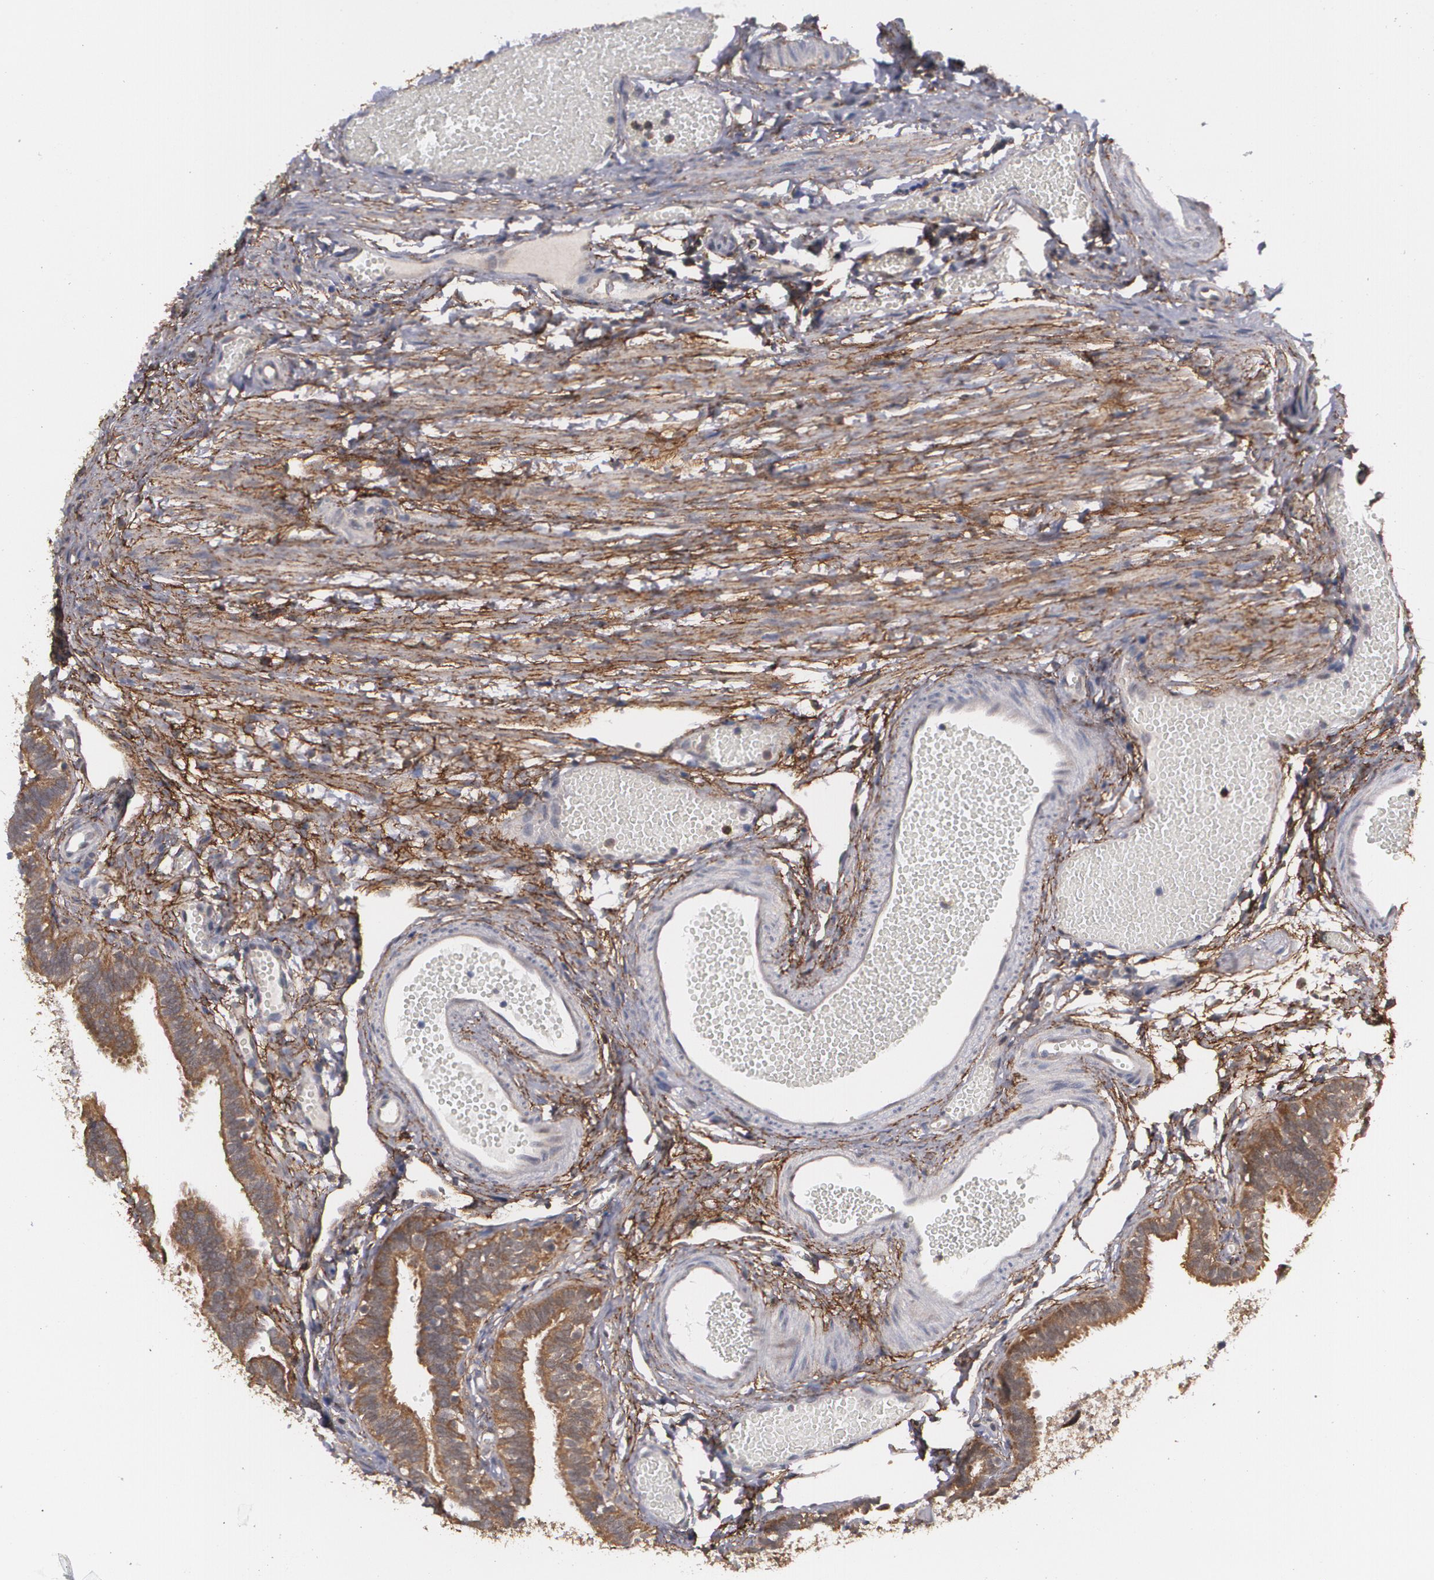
{"staining": {"intensity": "moderate", "quantity": ">75%", "location": "cytoplasmic/membranous"}, "tissue": "fallopian tube", "cell_type": "Glandular cells", "image_type": "normal", "snomed": [{"axis": "morphology", "description": "Normal tissue, NOS"}, {"axis": "topography", "description": "Fallopian tube"}], "caption": "Brown immunohistochemical staining in normal fallopian tube demonstrates moderate cytoplasmic/membranous positivity in approximately >75% of glandular cells.", "gene": "BMP6", "patient": {"sex": "female", "age": 29}}